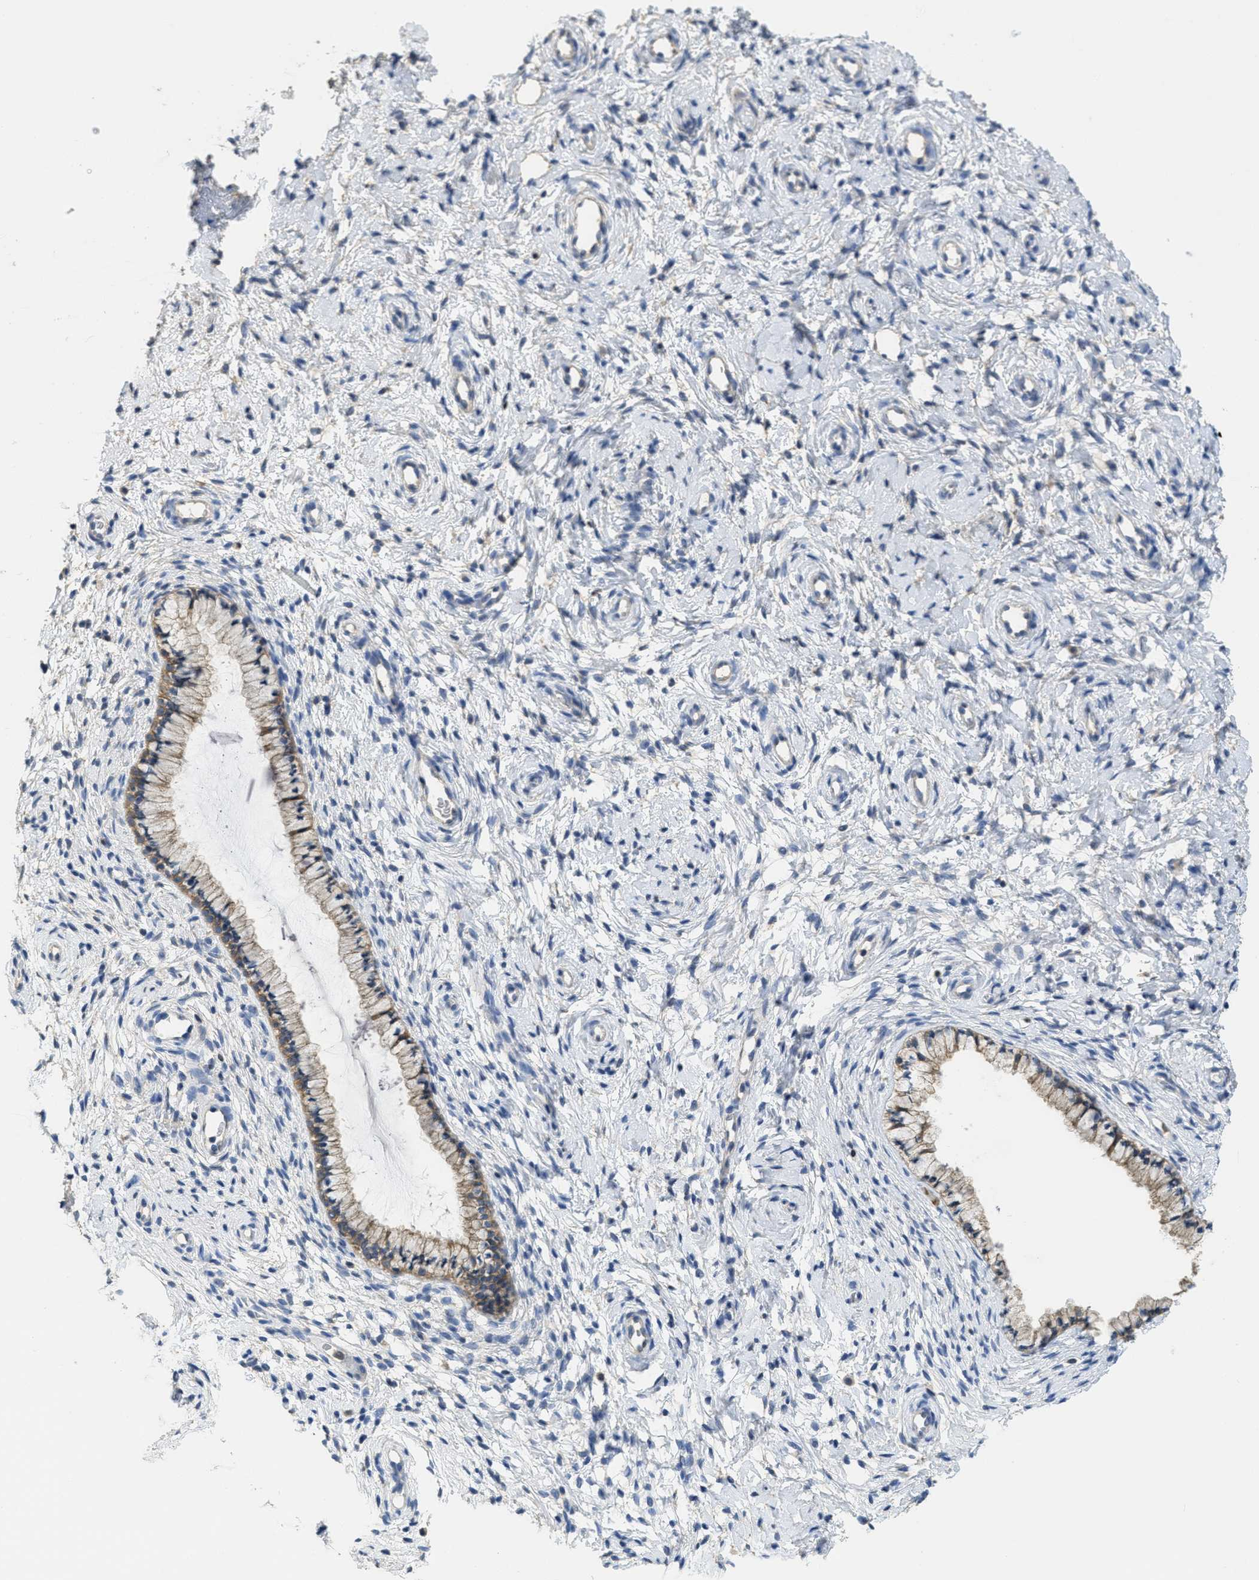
{"staining": {"intensity": "moderate", "quantity": ">75%", "location": "cytoplasmic/membranous"}, "tissue": "cervix", "cell_type": "Glandular cells", "image_type": "normal", "snomed": [{"axis": "morphology", "description": "Normal tissue, NOS"}, {"axis": "topography", "description": "Cervix"}], "caption": "About >75% of glandular cells in benign human cervix reveal moderate cytoplasmic/membranous protein positivity as visualized by brown immunohistochemical staining.", "gene": "SFXN2", "patient": {"sex": "female", "age": 72}}